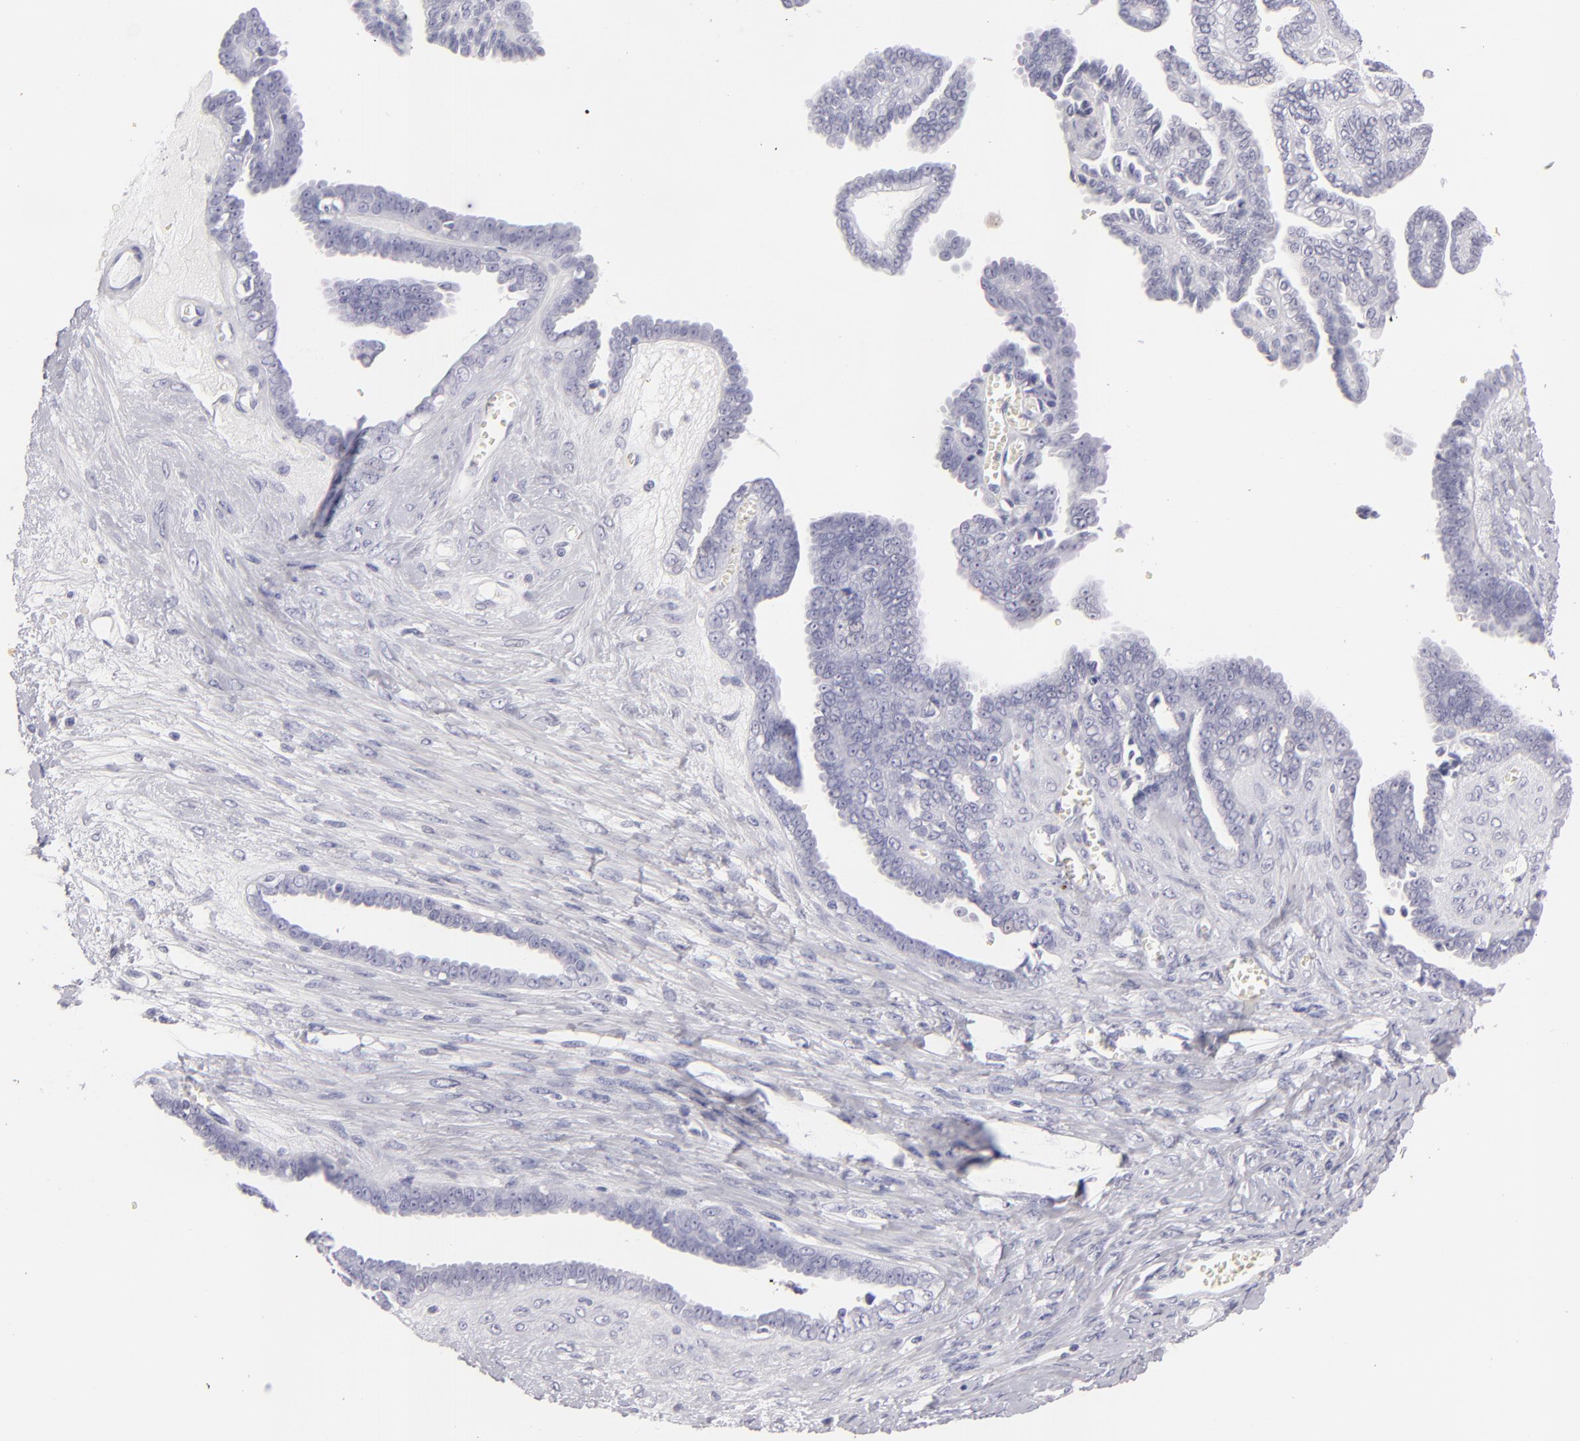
{"staining": {"intensity": "negative", "quantity": "none", "location": "none"}, "tissue": "ovarian cancer", "cell_type": "Tumor cells", "image_type": "cancer", "snomed": [{"axis": "morphology", "description": "Cystadenocarcinoma, serous, NOS"}, {"axis": "topography", "description": "Ovary"}], "caption": "Tumor cells are negative for protein expression in human ovarian cancer (serous cystadenocarcinoma).", "gene": "VIL1", "patient": {"sex": "female", "age": 71}}